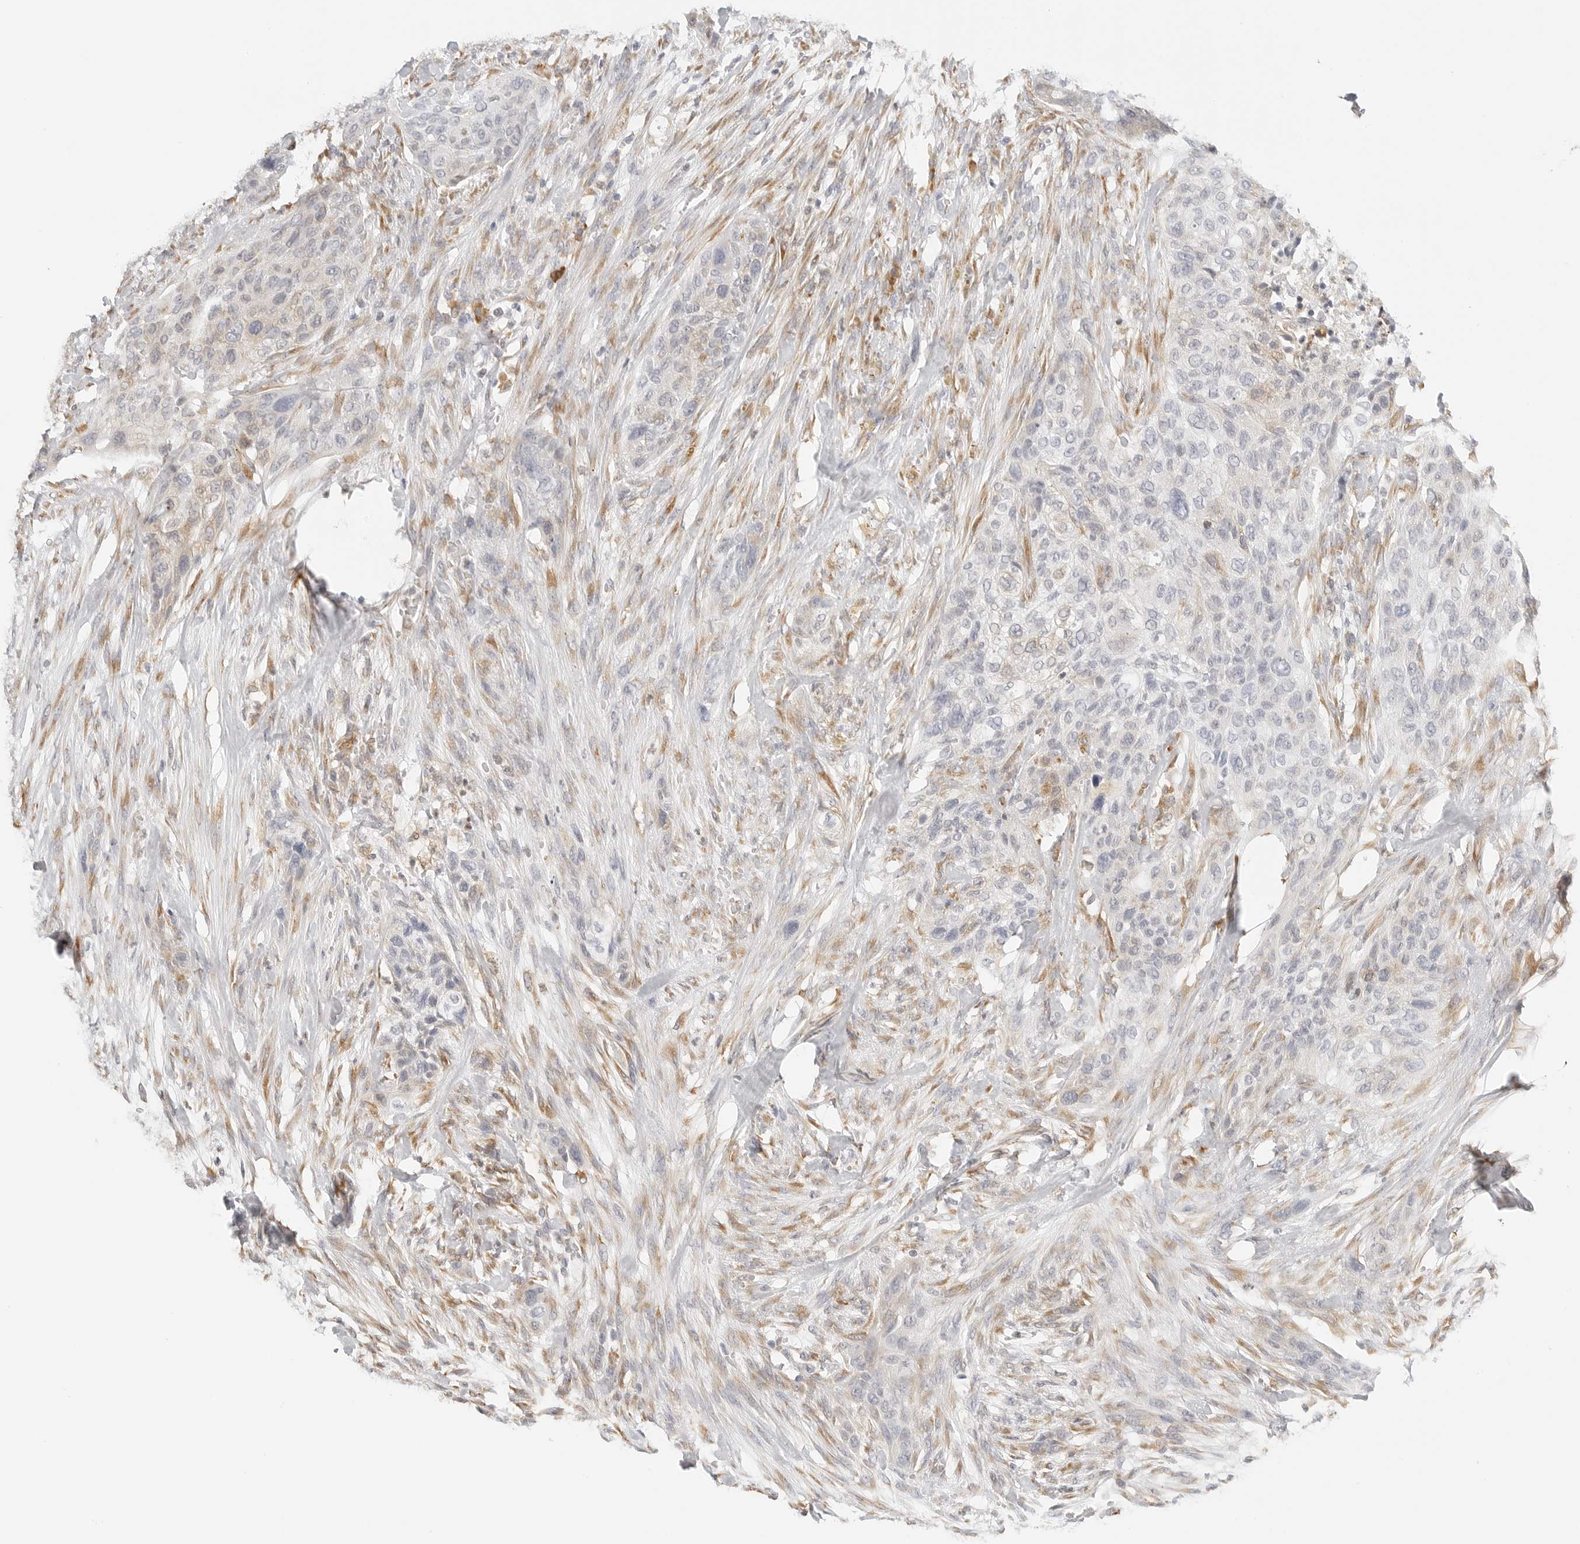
{"staining": {"intensity": "negative", "quantity": "none", "location": "none"}, "tissue": "urothelial cancer", "cell_type": "Tumor cells", "image_type": "cancer", "snomed": [{"axis": "morphology", "description": "Urothelial carcinoma, High grade"}, {"axis": "topography", "description": "Urinary bladder"}], "caption": "Human urothelial cancer stained for a protein using immunohistochemistry exhibits no expression in tumor cells.", "gene": "THEM4", "patient": {"sex": "male", "age": 35}}